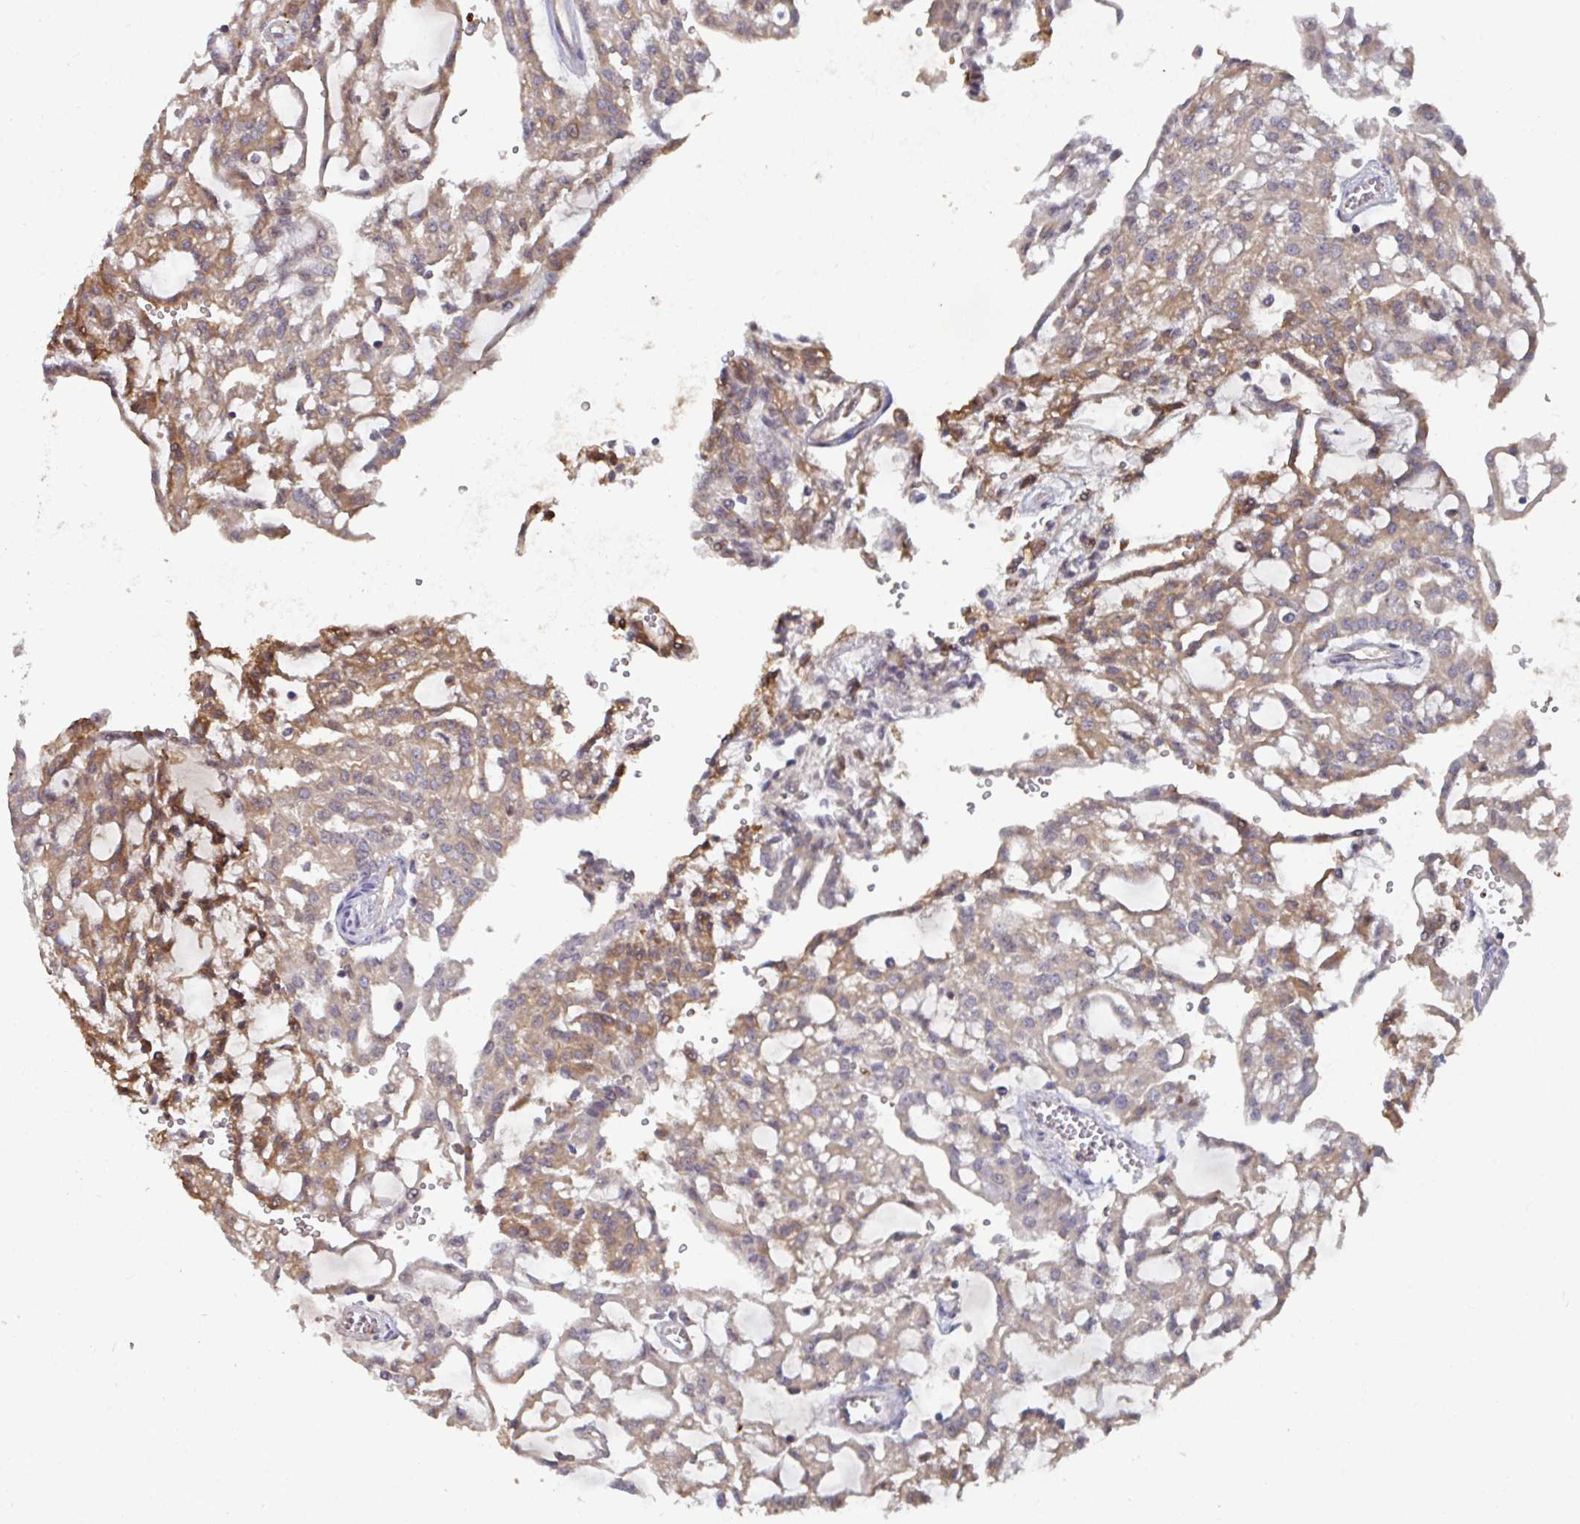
{"staining": {"intensity": "moderate", "quantity": "25%-75%", "location": "cytoplasmic/membranous"}, "tissue": "renal cancer", "cell_type": "Tumor cells", "image_type": "cancer", "snomed": [{"axis": "morphology", "description": "Adenocarcinoma, NOS"}, {"axis": "topography", "description": "Kidney"}], "caption": "Renal cancer stained with immunohistochemistry displays moderate cytoplasmic/membranous staining in approximately 25%-75% of tumor cells.", "gene": "TTC9C", "patient": {"sex": "male", "age": 63}}